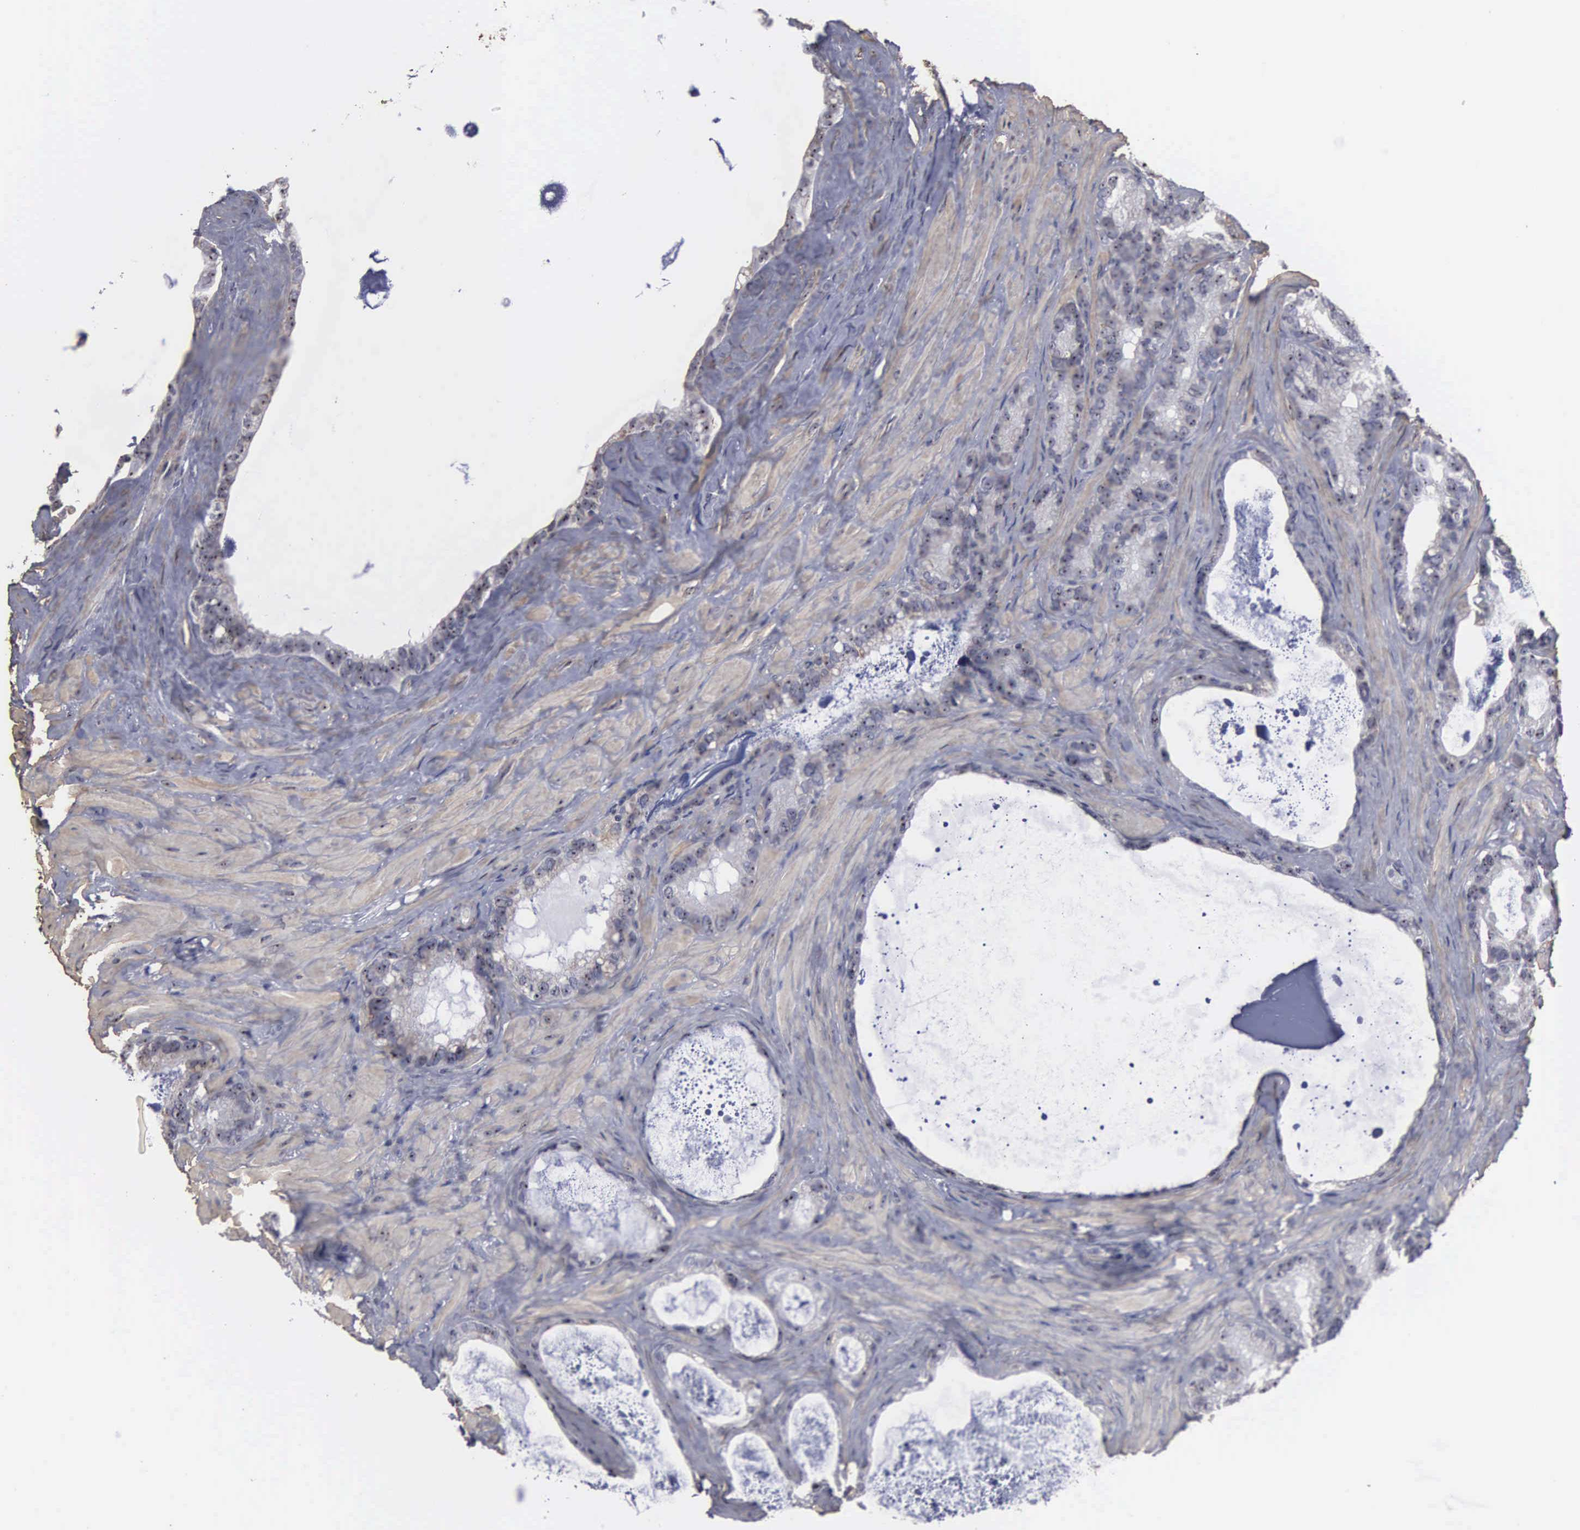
{"staining": {"intensity": "weak", "quantity": "<25%", "location": "nuclear"}, "tissue": "seminal vesicle", "cell_type": "Glandular cells", "image_type": "normal", "snomed": [{"axis": "morphology", "description": "Normal tissue, NOS"}, {"axis": "topography", "description": "Seminal veicle"}], "caption": "This is a photomicrograph of IHC staining of unremarkable seminal vesicle, which shows no positivity in glandular cells.", "gene": "NGDN", "patient": {"sex": "male", "age": 63}}